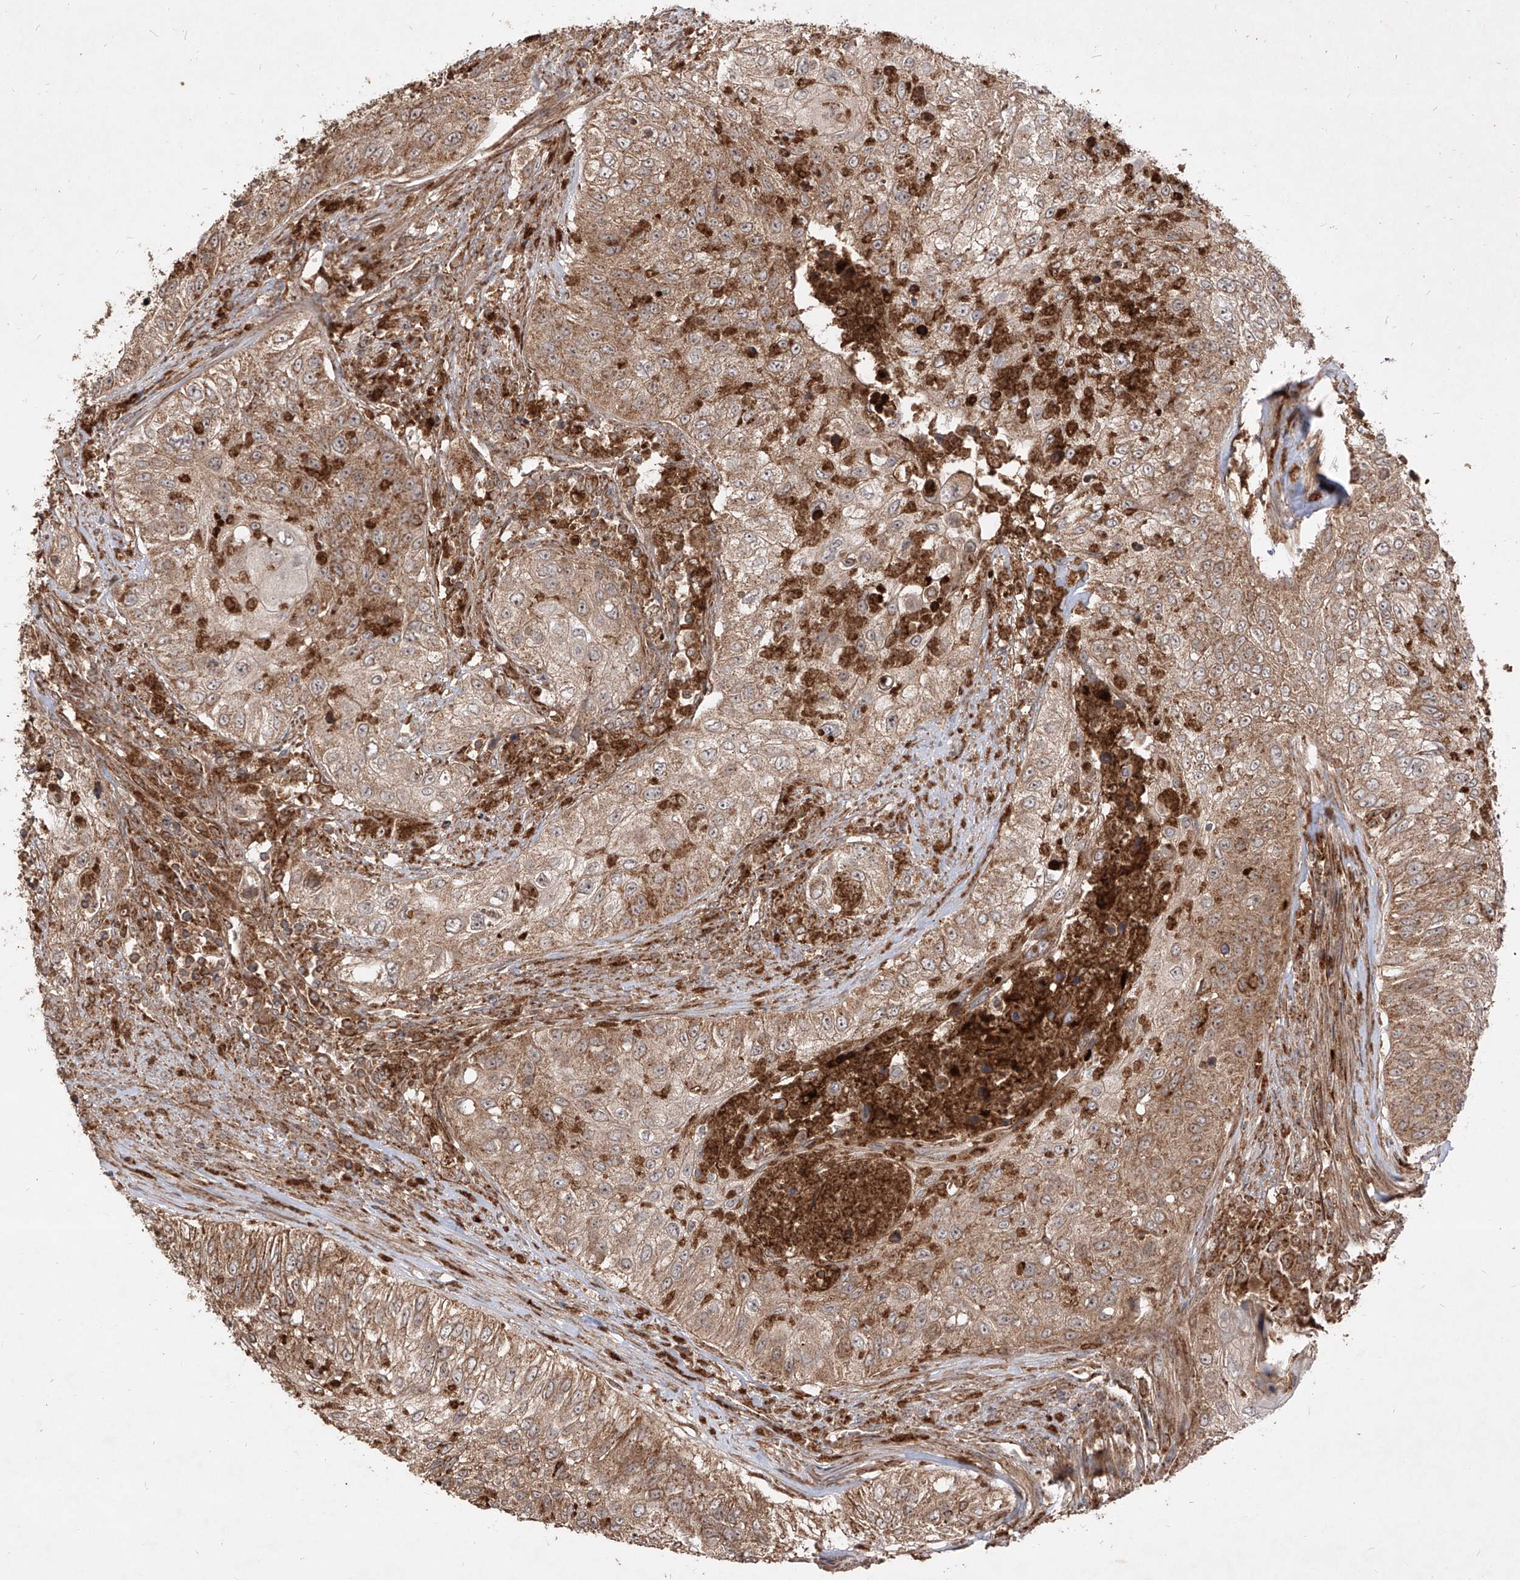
{"staining": {"intensity": "moderate", "quantity": ">75%", "location": "cytoplasmic/membranous"}, "tissue": "urothelial cancer", "cell_type": "Tumor cells", "image_type": "cancer", "snomed": [{"axis": "morphology", "description": "Urothelial carcinoma, High grade"}, {"axis": "topography", "description": "Urinary bladder"}], "caption": "High-grade urothelial carcinoma stained for a protein (brown) displays moderate cytoplasmic/membranous positive positivity in about >75% of tumor cells.", "gene": "AIM2", "patient": {"sex": "female", "age": 60}}